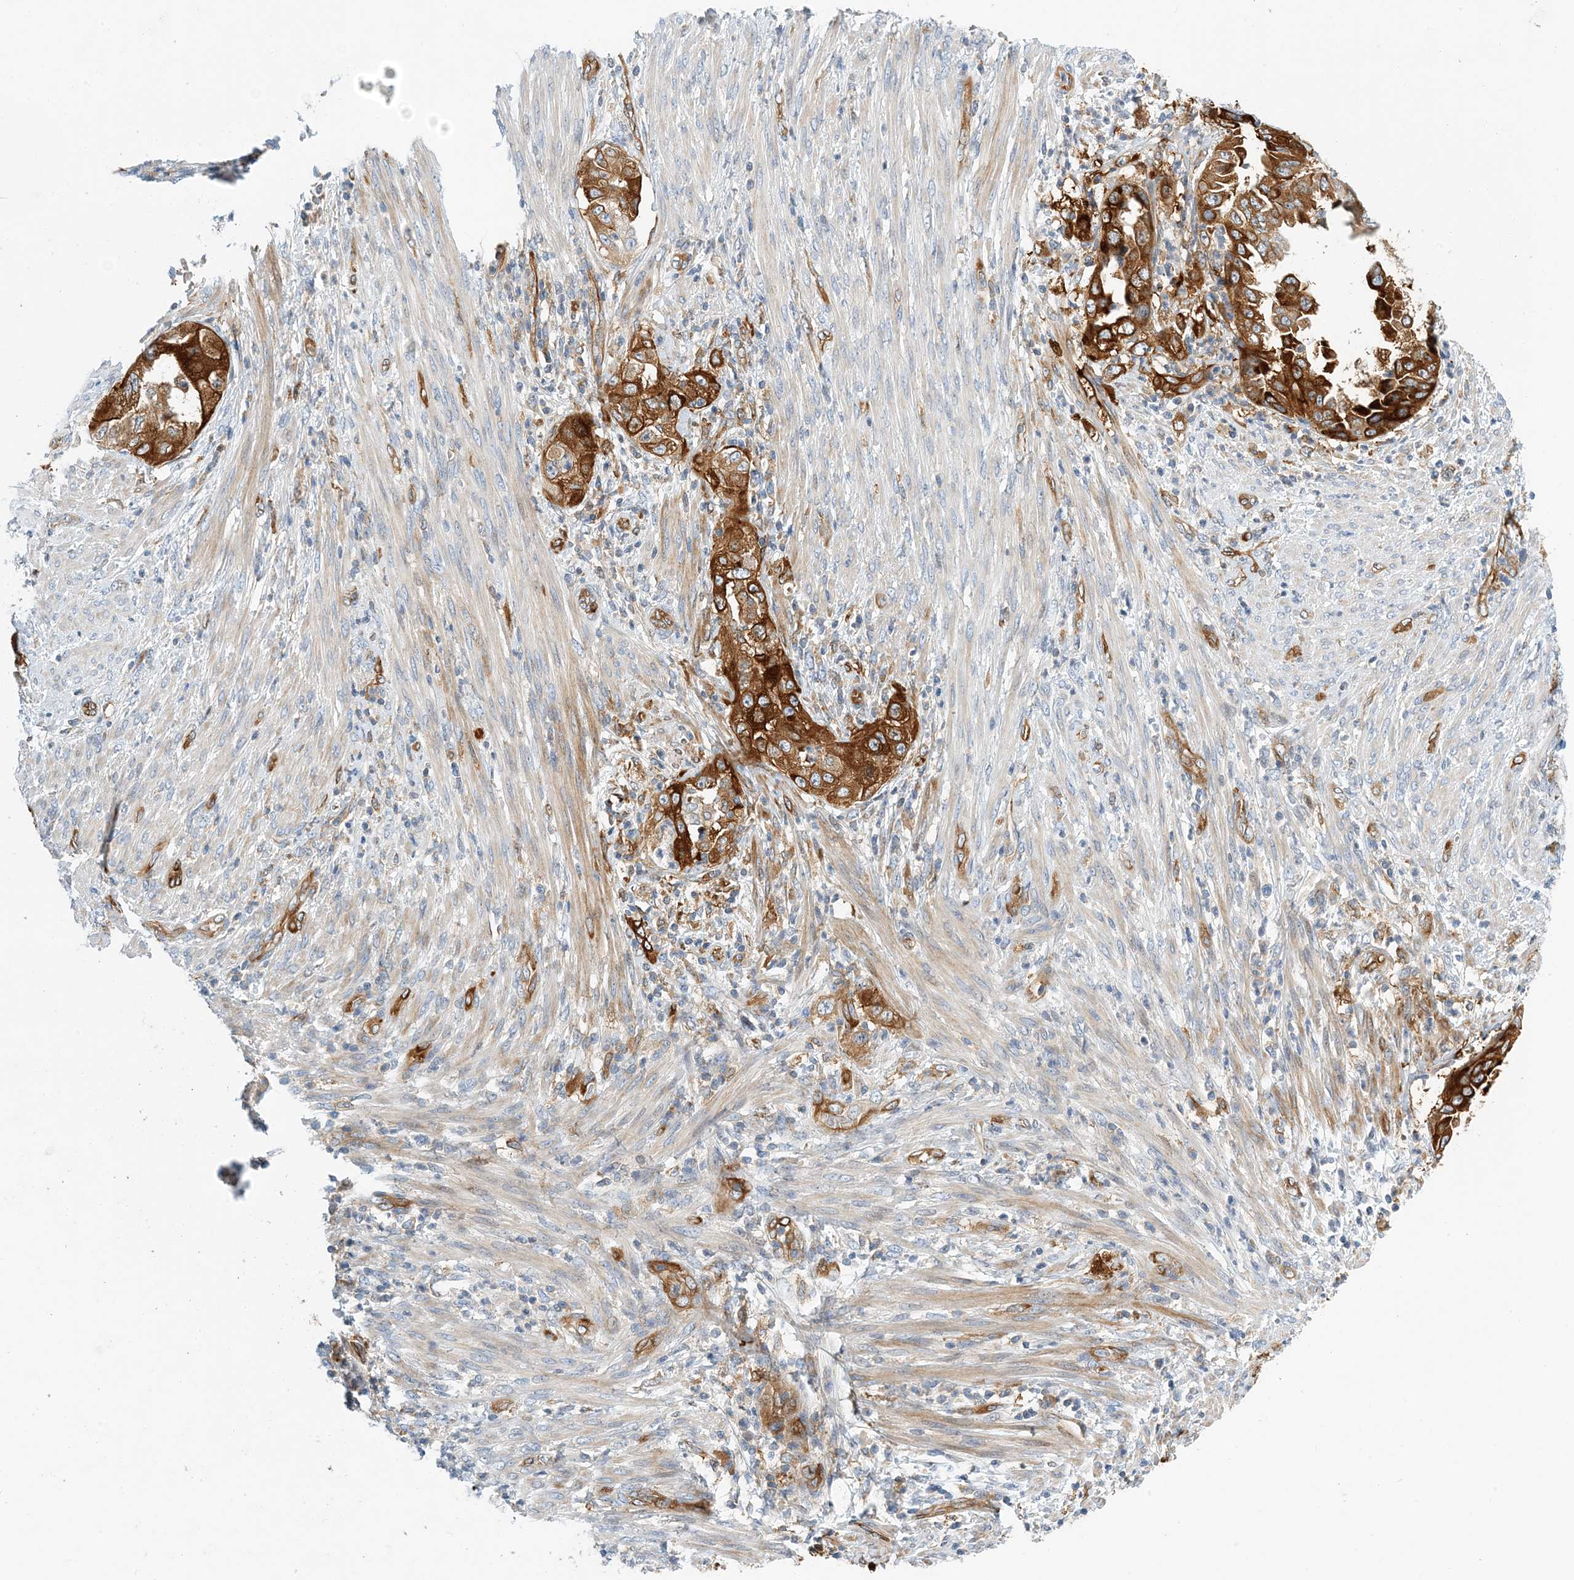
{"staining": {"intensity": "strong", "quantity": ">75%", "location": "cytoplasmic/membranous"}, "tissue": "endometrial cancer", "cell_type": "Tumor cells", "image_type": "cancer", "snomed": [{"axis": "morphology", "description": "Adenocarcinoma, NOS"}, {"axis": "topography", "description": "Endometrium"}], "caption": "The micrograph demonstrates immunohistochemical staining of endometrial cancer. There is strong cytoplasmic/membranous expression is appreciated in approximately >75% of tumor cells. The staining is performed using DAB (3,3'-diaminobenzidine) brown chromogen to label protein expression. The nuclei are counter-stained blue using hematoxylin.", "gene": "PCDHA2", "patient": {"sex": "female", "age": 85}}